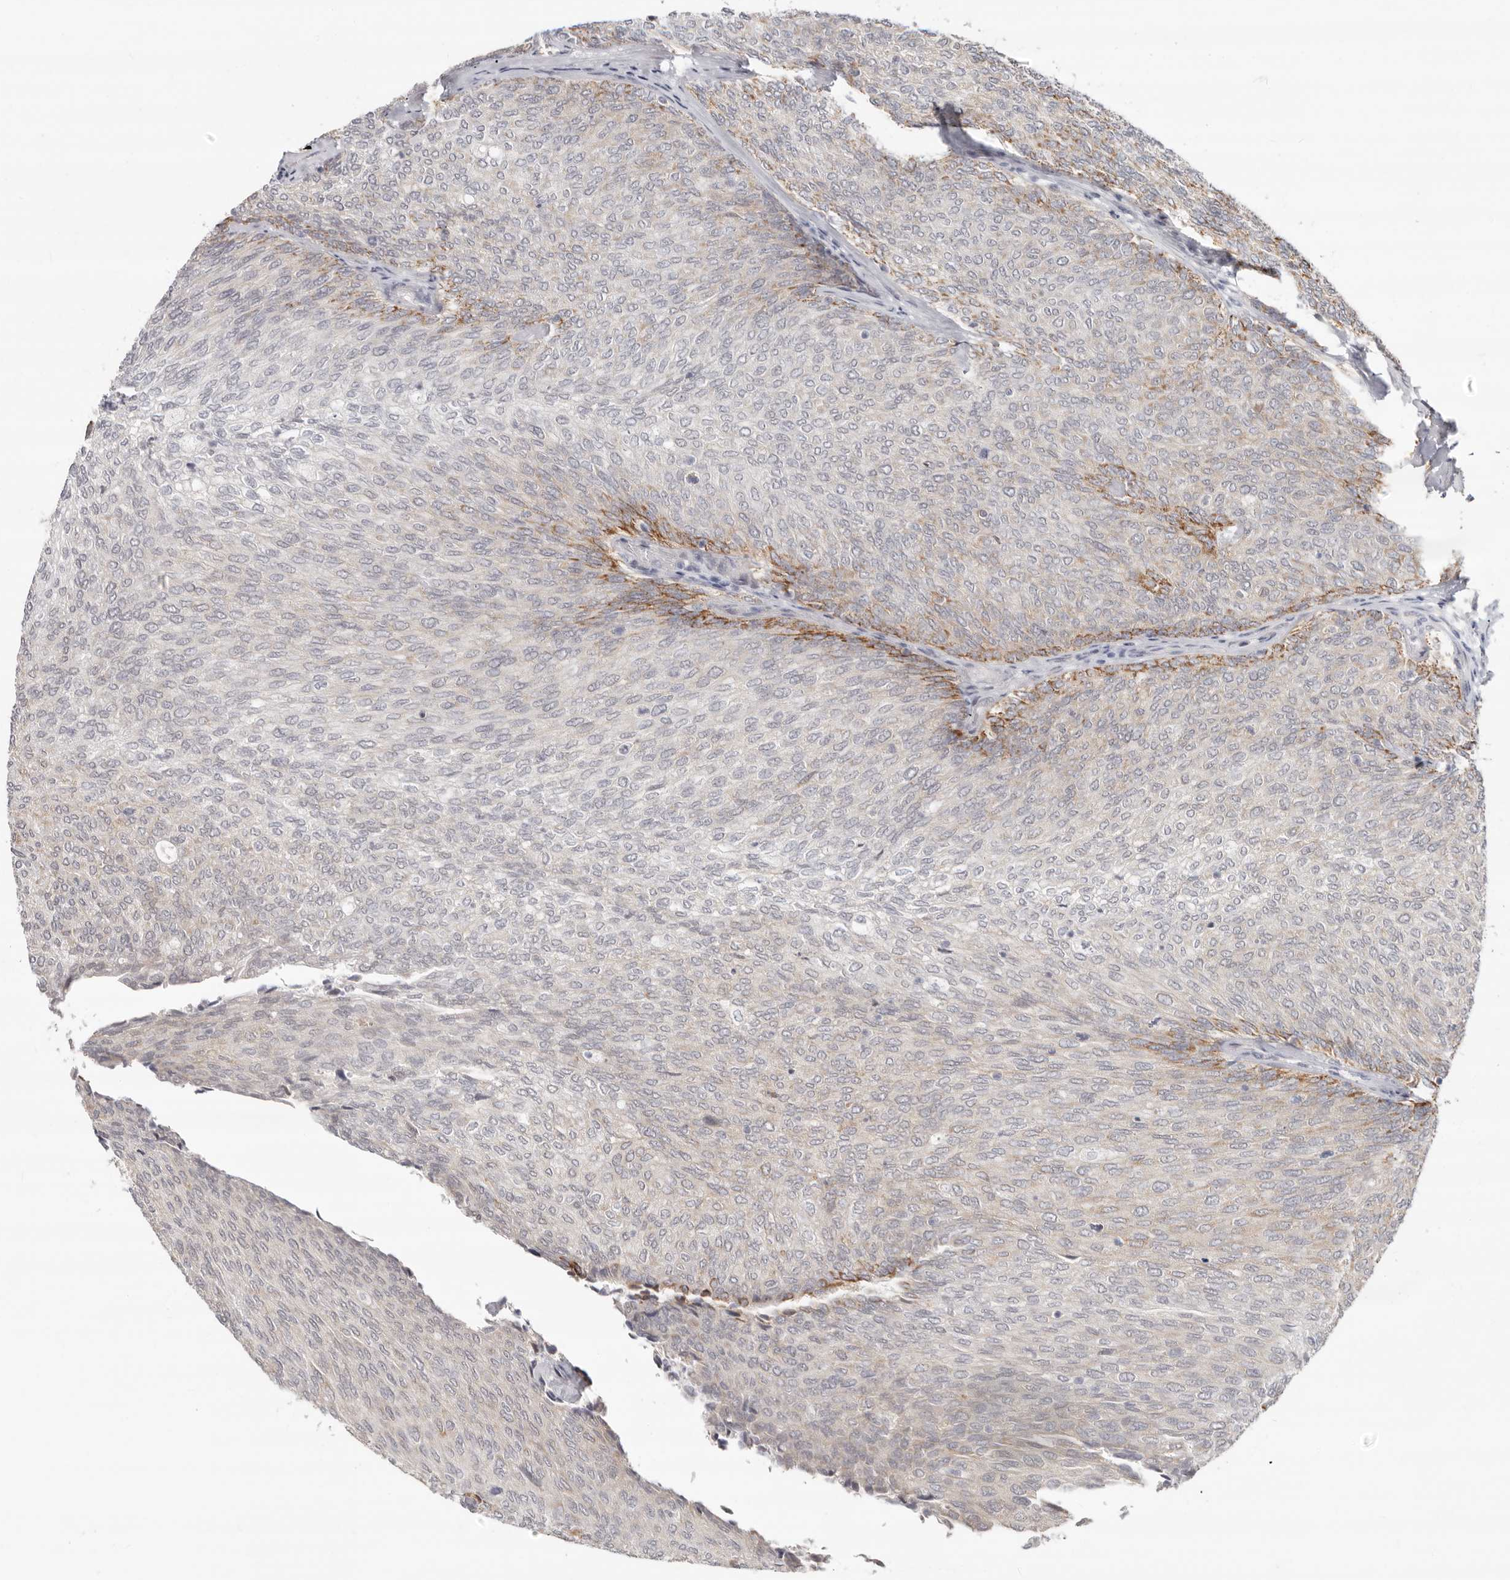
{"staining": {"intensity": "moderate", "quantity": "<25%", "location": "cytoplasmic/membranous"}, "tissue": "urothelial cancer", "cell_type": "Tumor cells", "image_type": "cancer", "snomed": [{"axis": "morphology", "description": "Urothelial carcinoma, Low grade"}, {"axis": "topography", "description": "Urinary bladder"}], "caption": "Immunohistochemical staining of human urothelial cancer displays low levels of moderate cytoplasmic/membranous staining in about <25% of tumor cells.", "gene": "SZT2", "patient": {"sex": "female", "age": 79}}